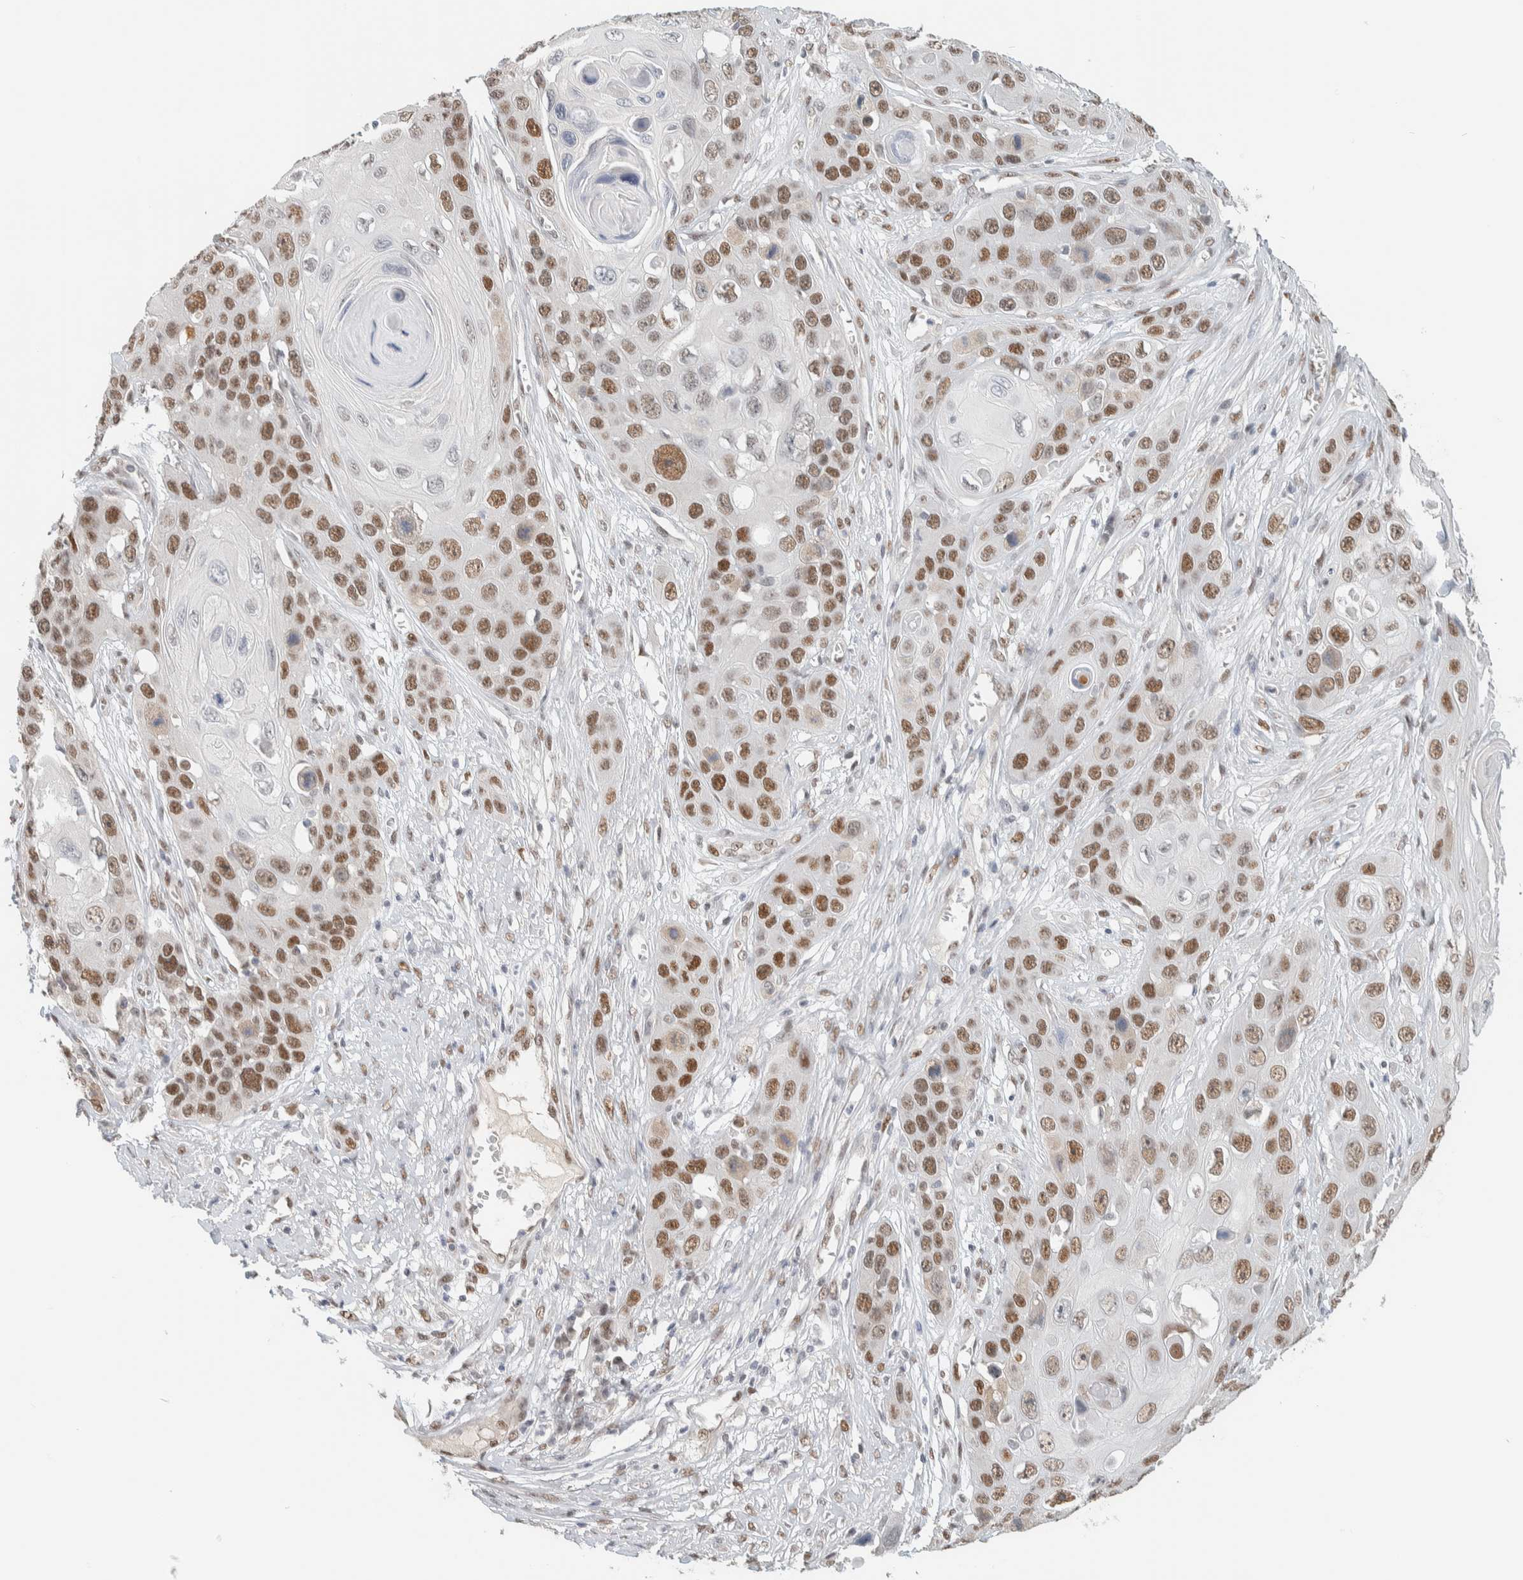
{"staining": {"intensity": "moderate", "quantity": ">75%", "location": "nuclear"}, "tissue": "skin cancer", "cell_type": "Tumor cells", "image_type": "cancer", "snomed": [{"axis": "morphology", "description": "Squamous cell carcinoma, NOS"}, {"axis": "topography", "description": "Skin"}], "caption": "Immunohistochemistry (IHC) histopathology image of neoplastic tissue: skin squamous cell carcinoma stained using immunohistochemistry reveals medium levels of moderate protein expression localized specifically in the nuclear of tumor cells, appearing as a nuclear brown color.", "gene": "PUS7", "patient": {"sex": "male", "age": 55}}